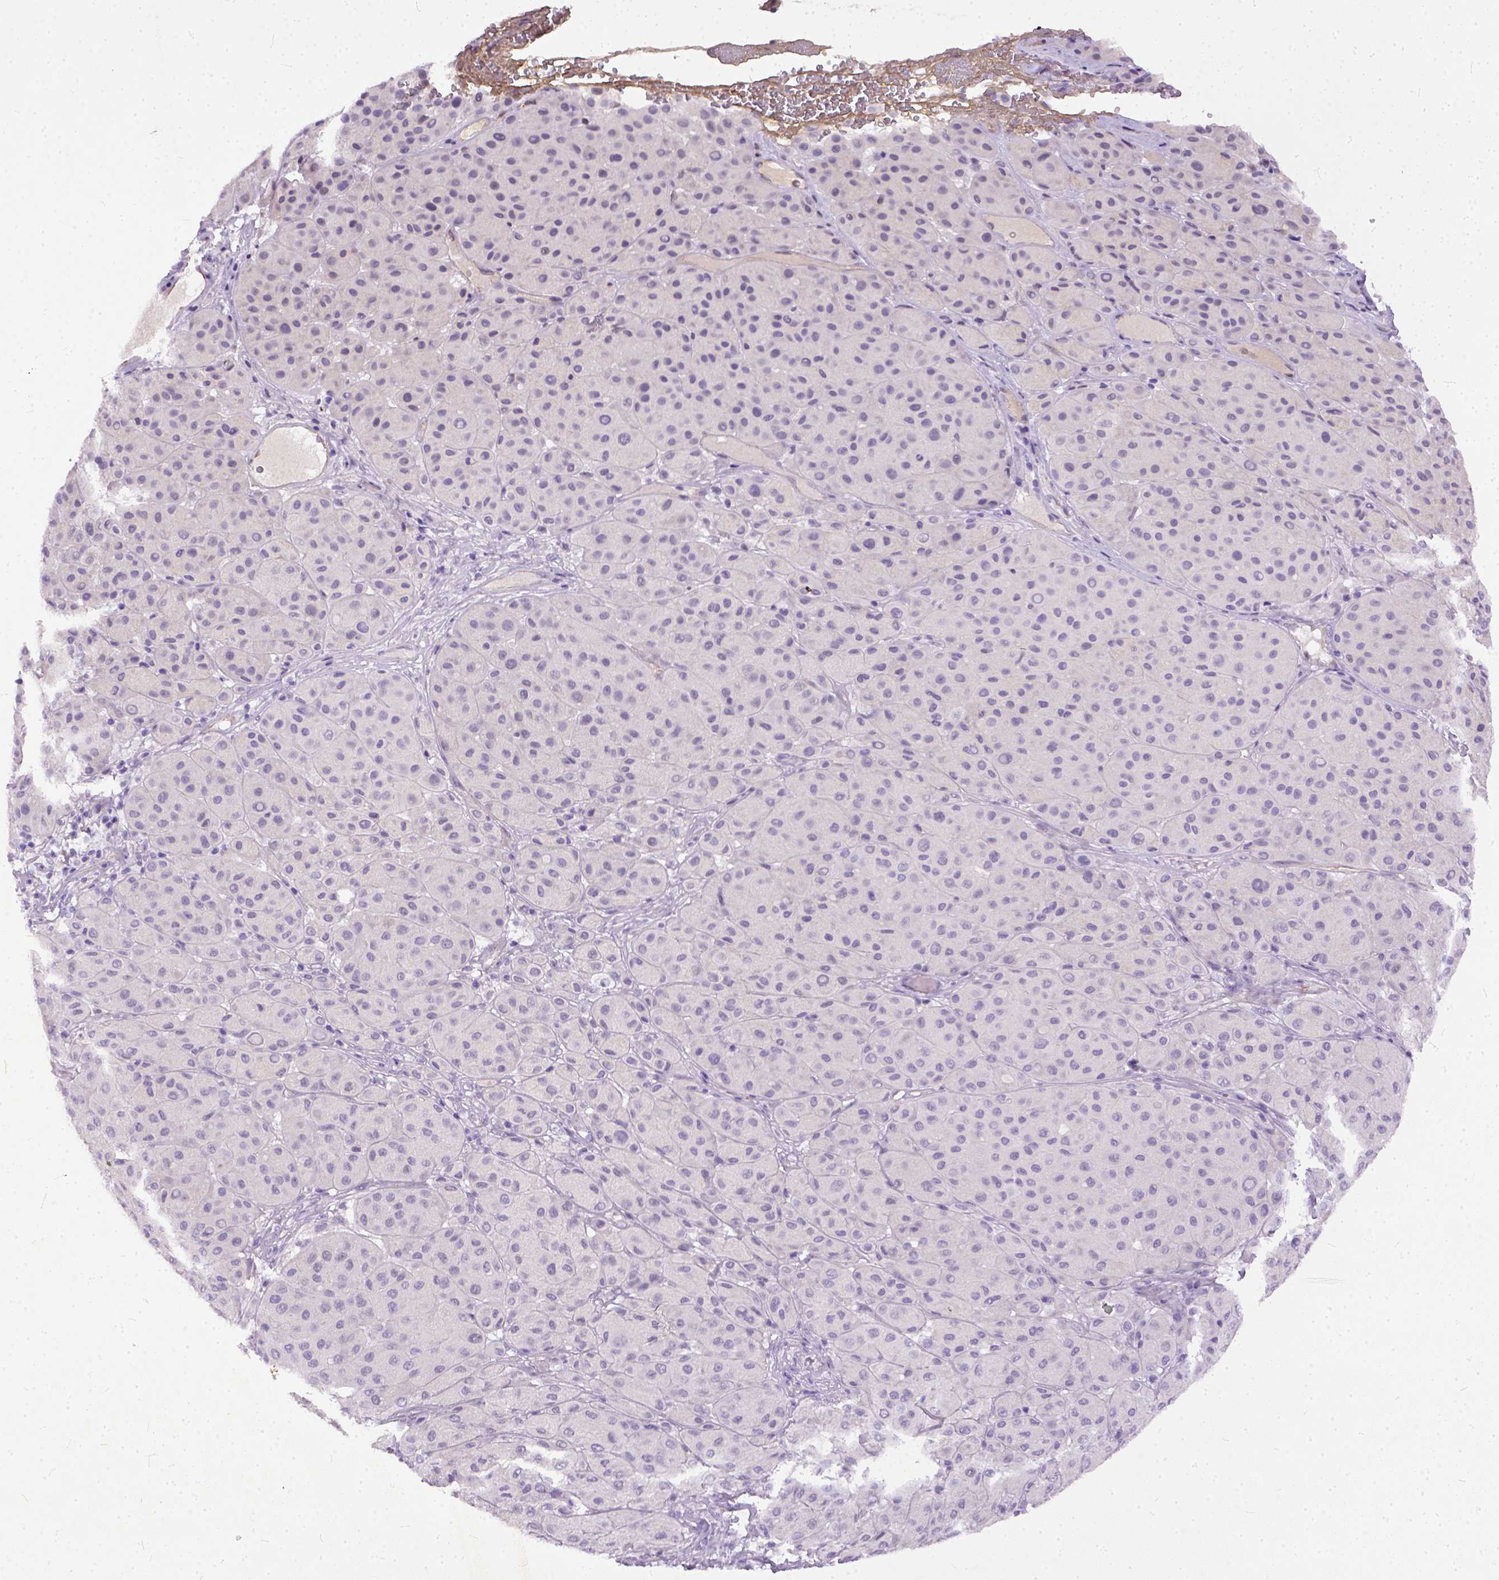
{"staining": {"intensity": "negative", "quantity": "none", "location": "none"}, "tissue": "melanoma", "cell_type": "Tumor cells", "image_type": "cancer", "snomed": [{"axis": "morphology", "description": "Malignant melanoma, Metastatic site"}, {"axis": "topography", "description": "Smooth muscle"}], "caption": "DAB immunohistochemical staining of human malignant melanoma (metastatic site) reveals no significant positivity in tumor cells.", "gene": "ADGRF1", "patient": {"sex": "male", "age": 41}}